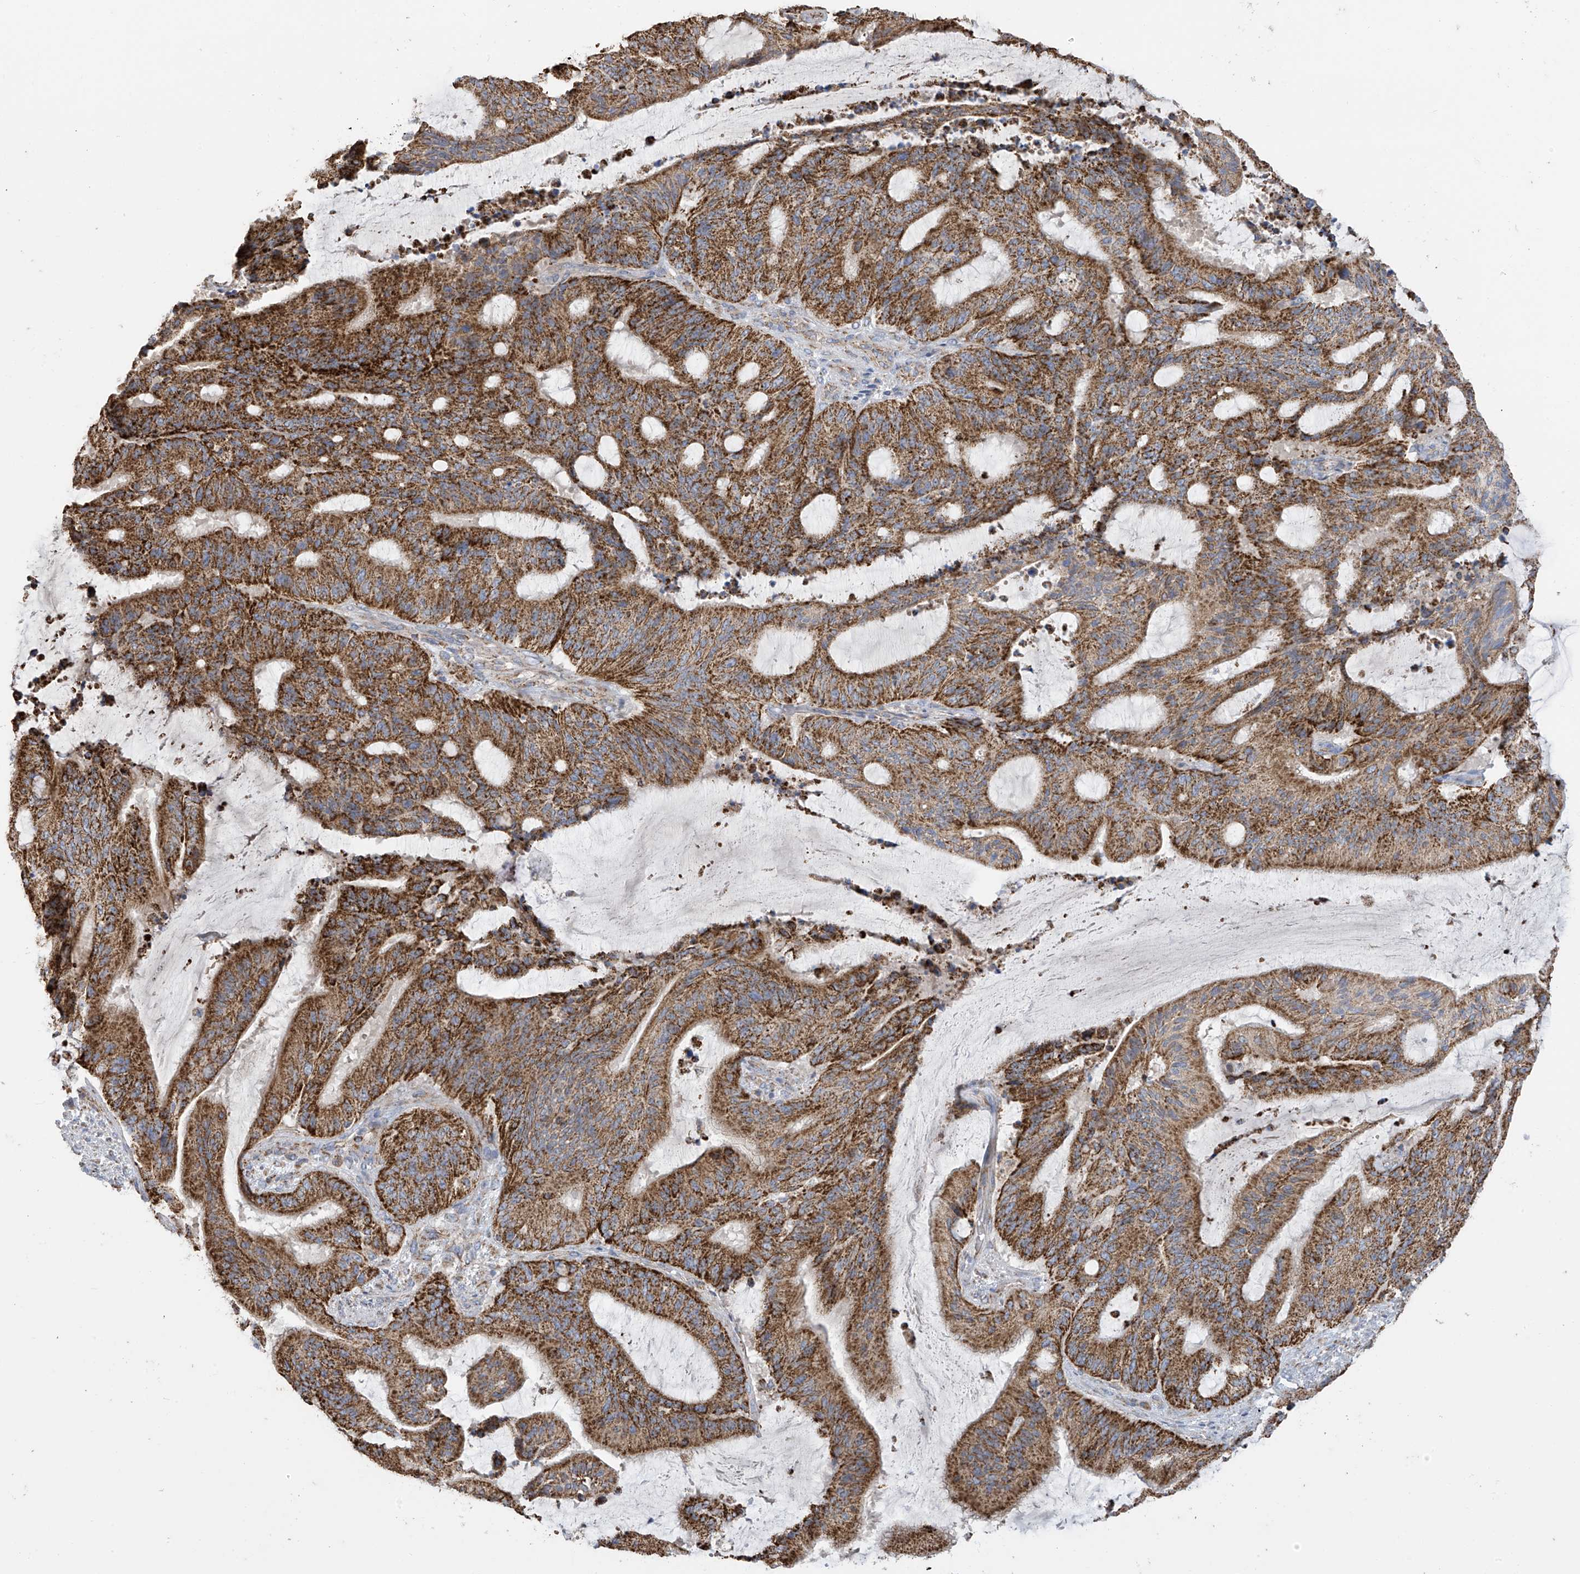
{"staining": {"intensity": "strong", "quantity": ">75%", "location": "cytoplasmic/membranous"}, "tissue": "liver cancer", "cell_type": "Tumor cells", "image_type": "cancer", "snomed": [{"axis": "morphology", "description": "Normal tissue, NOS"}, {"axis": "morphology", "description": "Cholangiocarcinoma"}, {"axis": "topography", "description": "Liver"}, {"axis": "topography", "description": "Peripheral nerve tissue"}], "caption": "A brown stain highlights strong cytoplasmic/membranous positivity of a protein in human liver cancer tumor cells.", "gene": "PNPT1", "patient": {"sex": "female", "age": 73}}